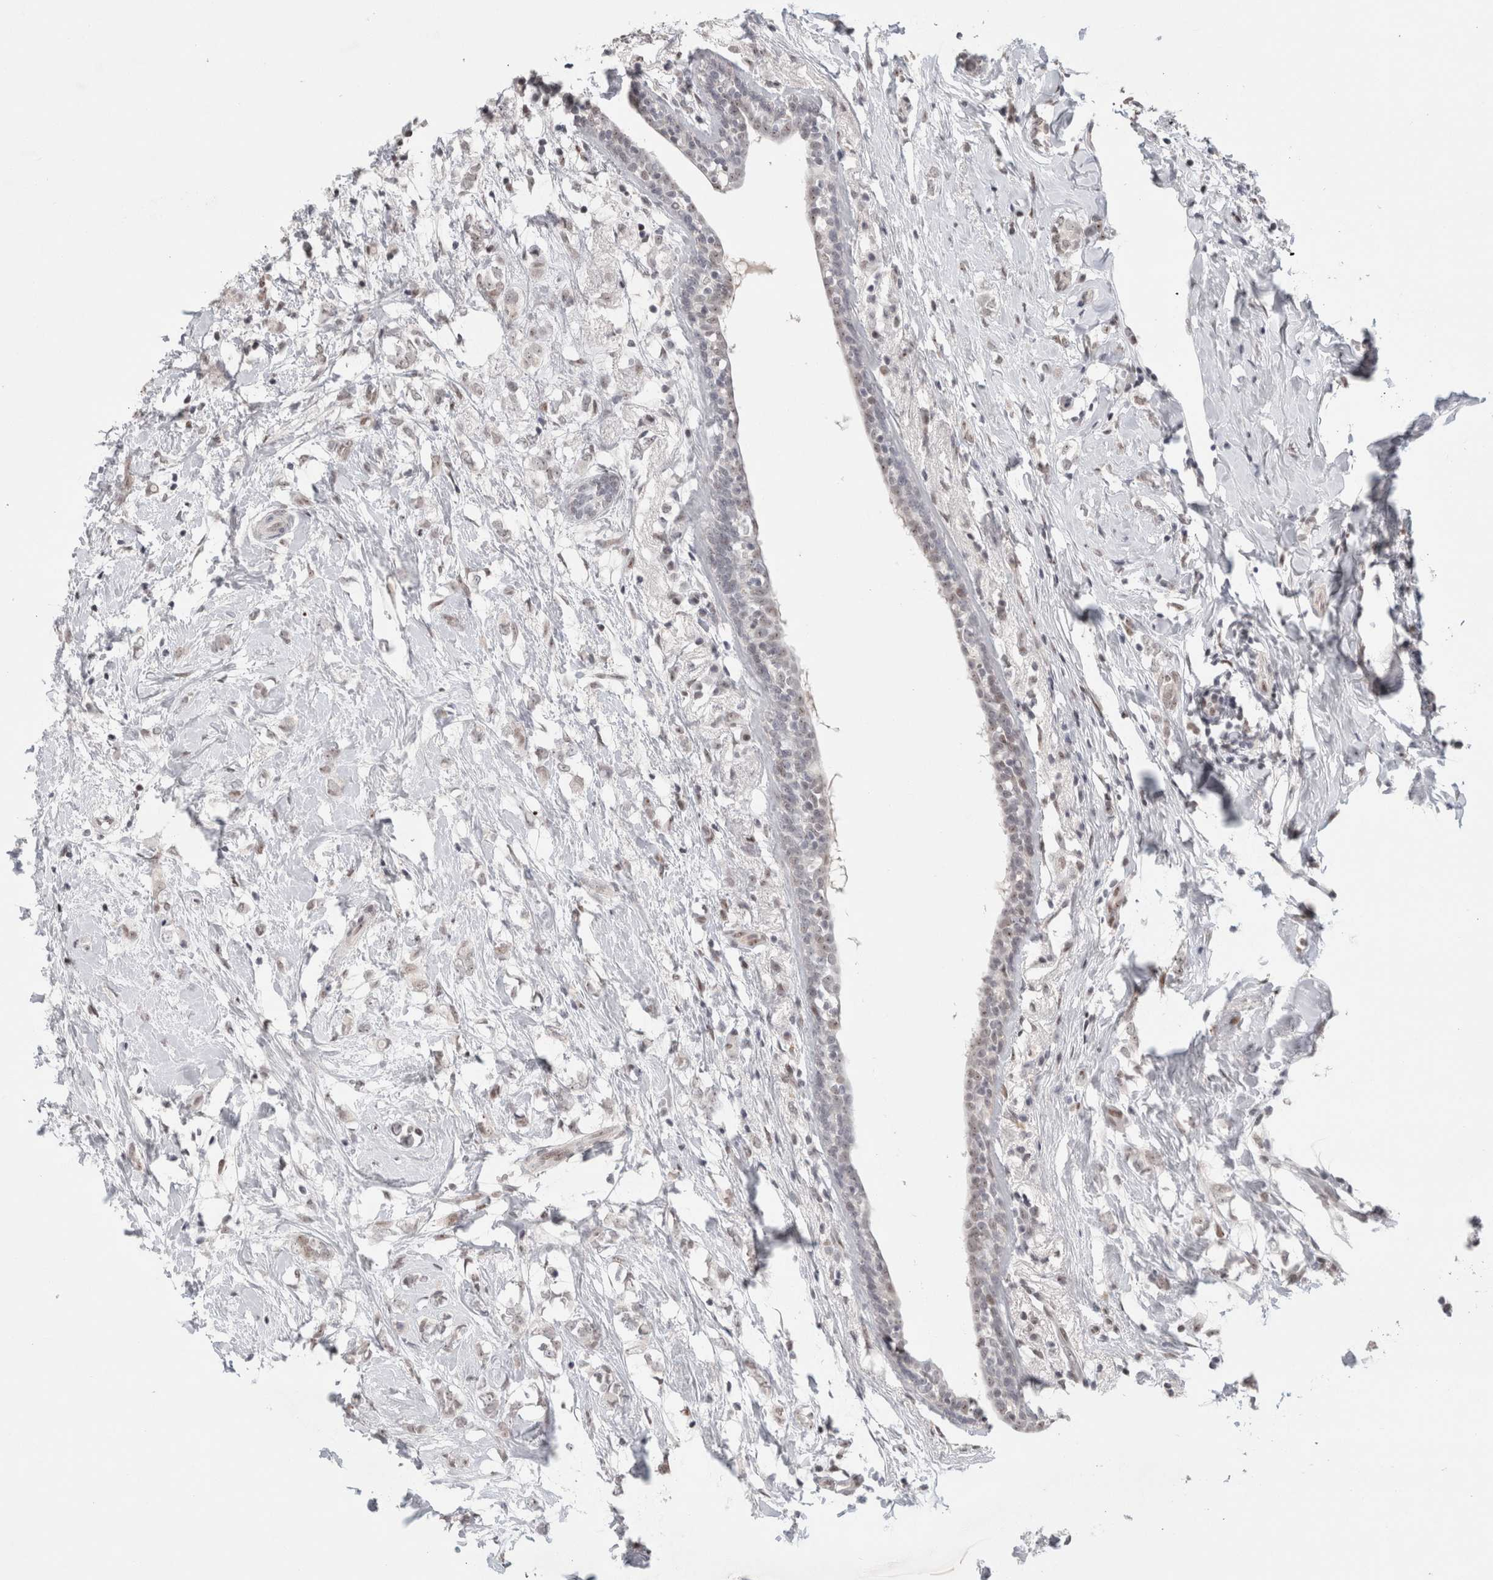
{"staining": {"intensity": "negative", "quantity": "none", "location": "none"}, "tissue": "breast cancer", "cell_type": "Tumor cells", "image_type": "cancer", "snomed": [{"axis": "morphology", "description": "Normal tissue, NOS"}, {"axis": "morphology", "description": "Lobular carcinoma"}, {"axis": "topography", "description": "Breast"}], "caption": "This photomicrograph is of breast cancer stained with IHC to label a protein in brown with the nuclei are counter-stained blue. There is no positivity in tumor cells. (DAB IHC, high magnification).", "gene": "SENP6", "patient": {"sex": "female", "age": 47}}